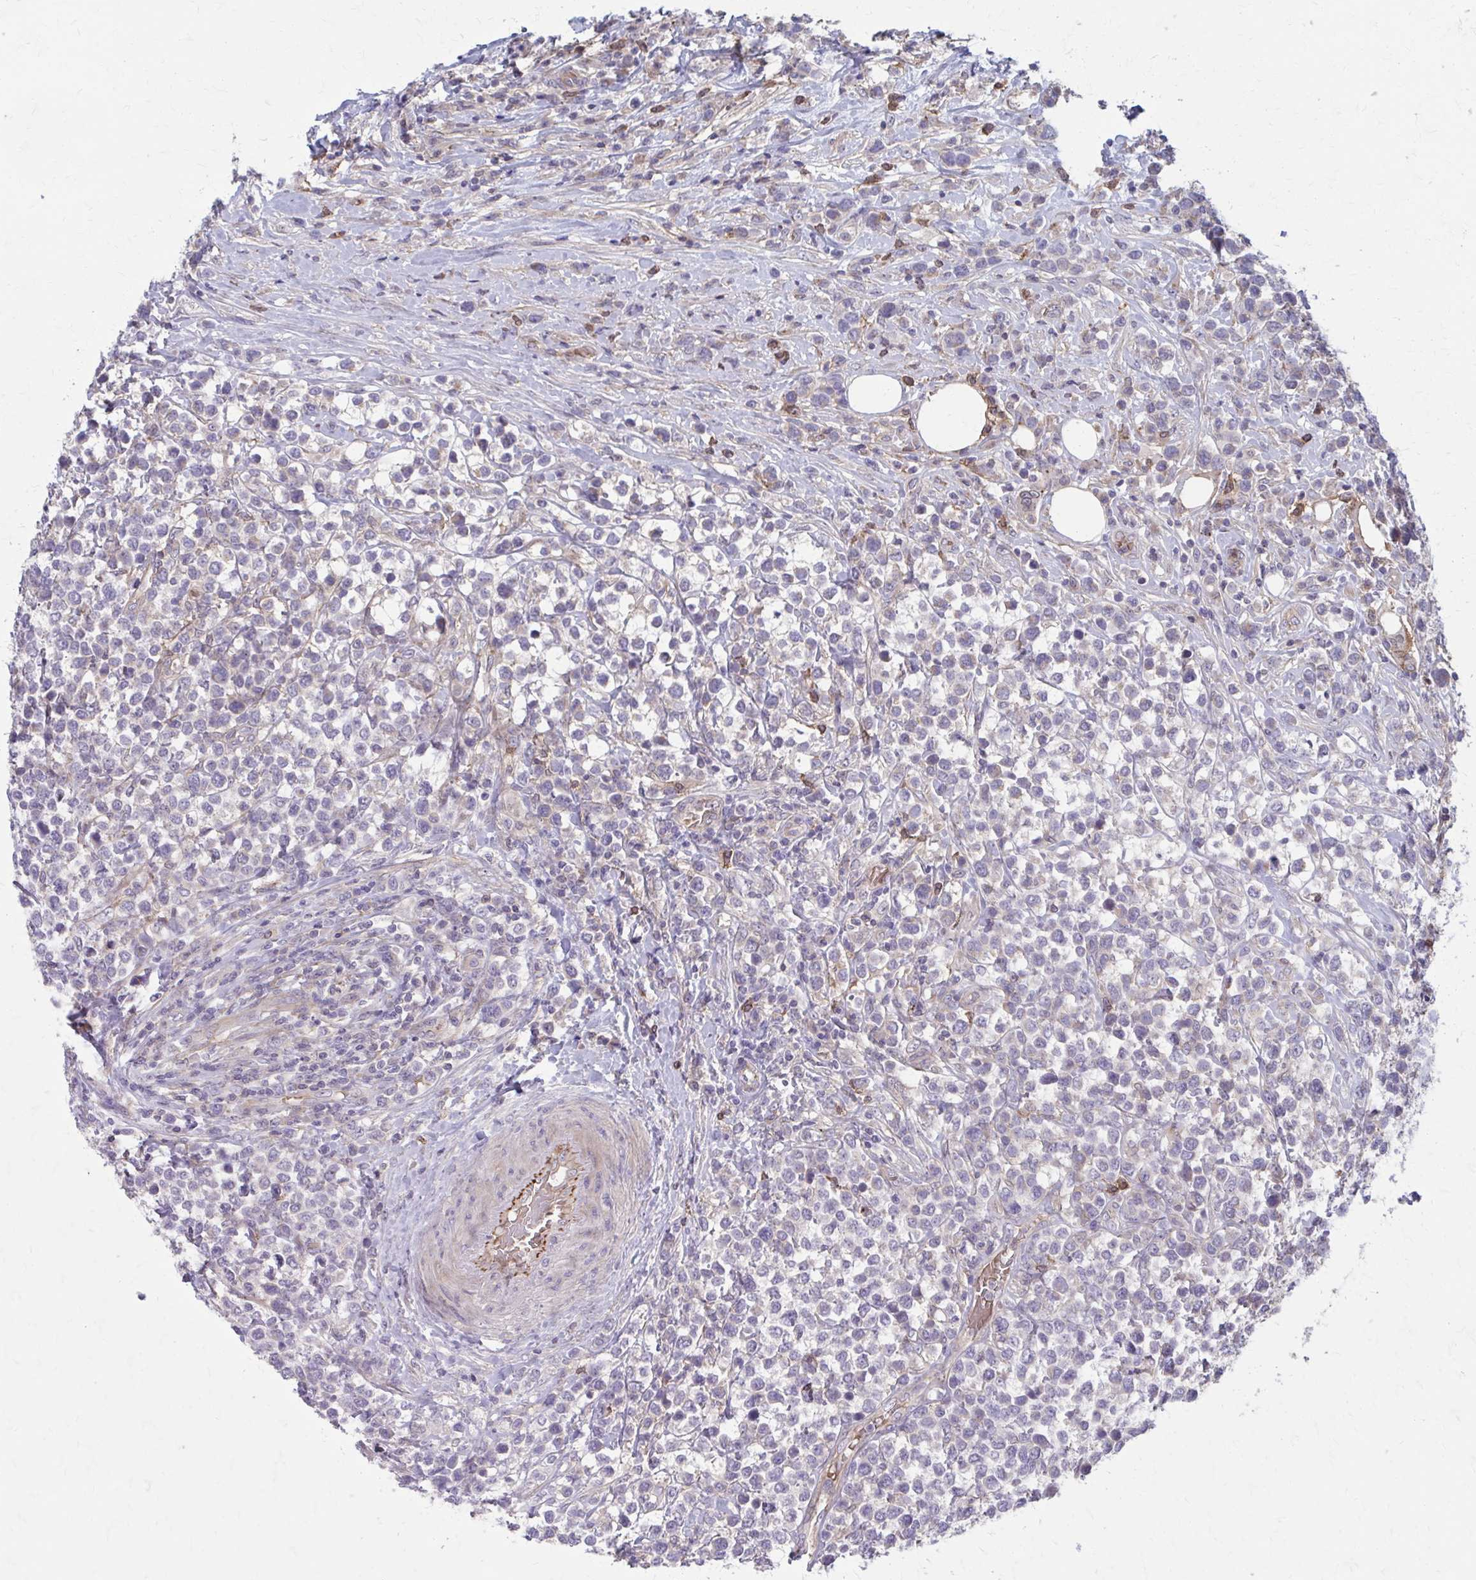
{"staining": {"intensity": "negative", "quantity": "none", "location": "none"}, "tissue": "lymphoma", "cell_type": "Tumor cells", "image_type": "cancer", "snomed": [{"axis": "morphology", "description": "Malignant lymphoma, non-Hodgkin's type, High grade"}, {"axis": "topography", "description": "Soft tissue"}], "caption": "Immunohistochemistry (IHC) image of neoplastic tissue: malignant lymphoma, non-Hodgkin's type (high-grade) stained with DAB reveals no significant protein staining in tumor cells. (DAB (3,3'-diaminobenzidine) immunohistochemistry visualized using brightfield microscopy, high magnification).", "gene": "MMP14", "patient": {"sex": "female", "age": 56}}